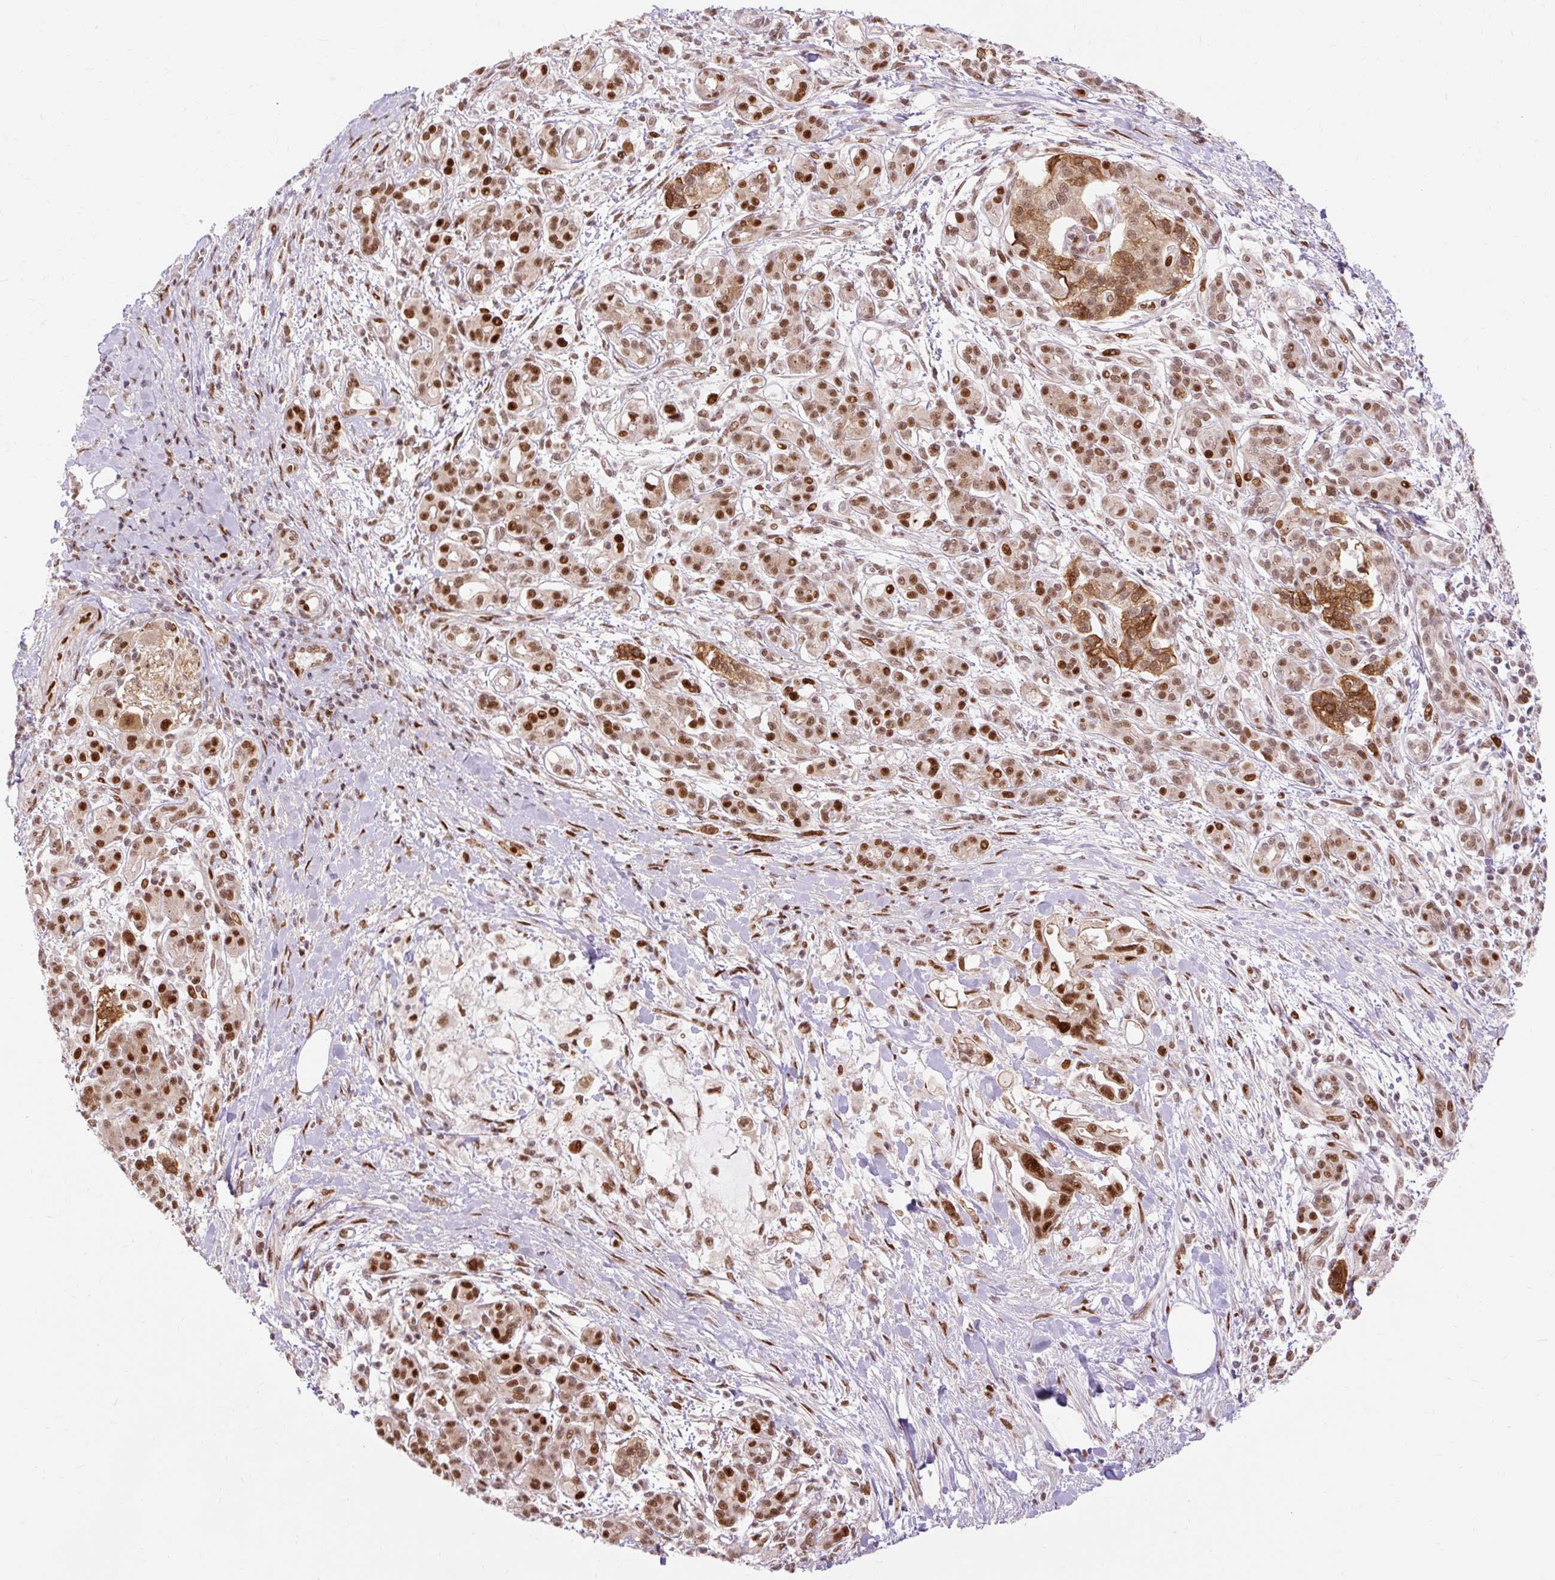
{"staining": {"intensity": "strong", "quantity": ">75%", "location": "nuclear"}, "tissue": "pancreatic cancer", "cell_type": "Tumor cells", "image_type": "cancer", "snomed": [{"axis": "morphology", "description": "Adenocarcinoma, NOS"}, {"axis": "topography", "description": "Pancreas"}], "caption": "Tumor cells exhibit high levels of strong nuclear expression in about >75% of cells in adenocarcinoma (pancreatic).", "gene": "MECOM", "patient": {"sex": "male", "age": 48}}